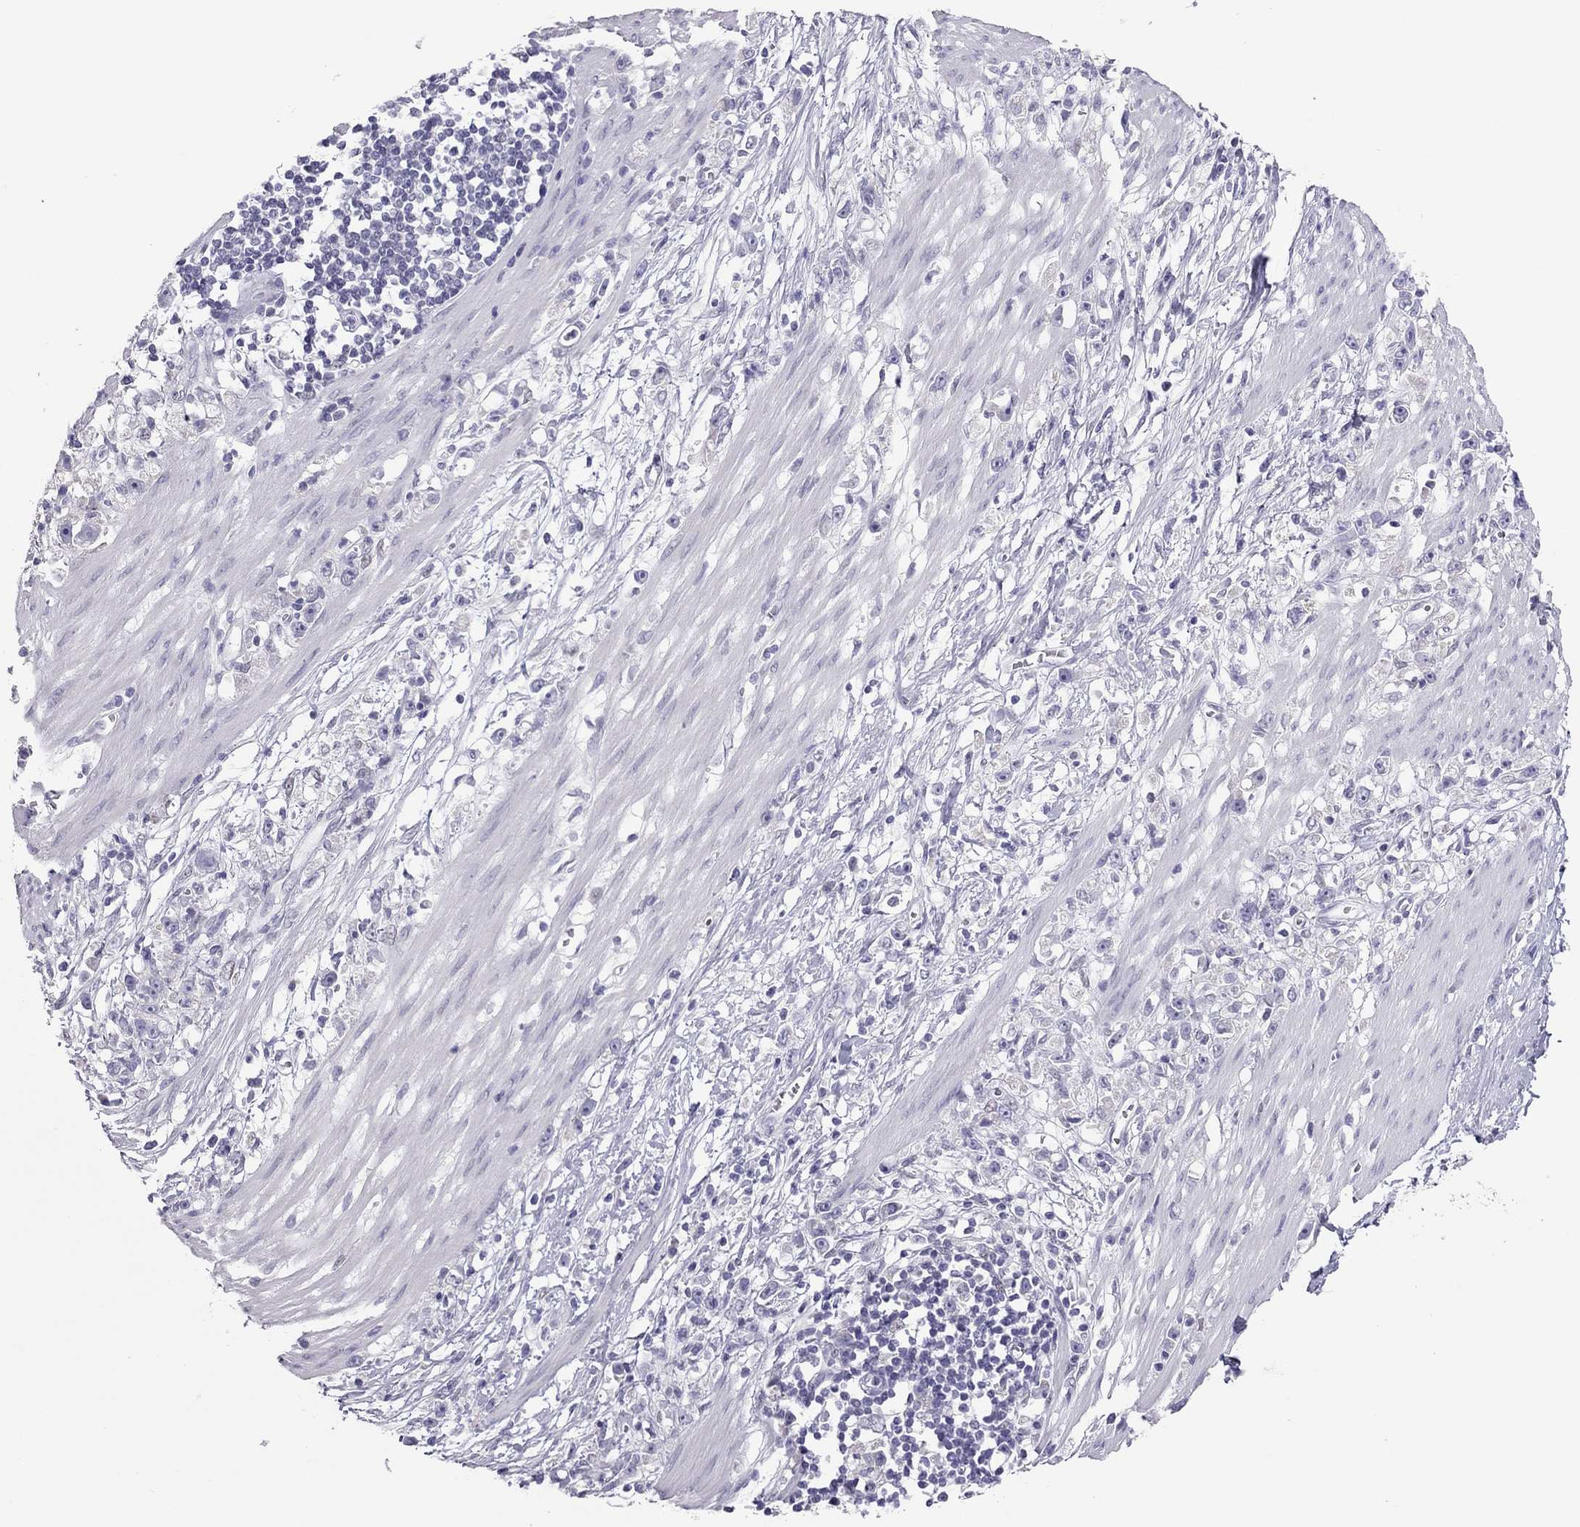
{"staining": {"intensity": "negative", "quantity": "none", "location": "none"}, "tissue": "stomach cancer", "cell_type": "Tumor cells", "image_type": "cancer", "snomed": [{"axis": "morphology", "description": "Adenocarcinoma, NOS"}, {"axis": "topography", "description": "Stomach"}], "caption": "Protein analysis of stomach cancer shows no significant positivity in tumor cells.", "gene": "TEX14", "patient": {"sex": "female", "age": 59}}